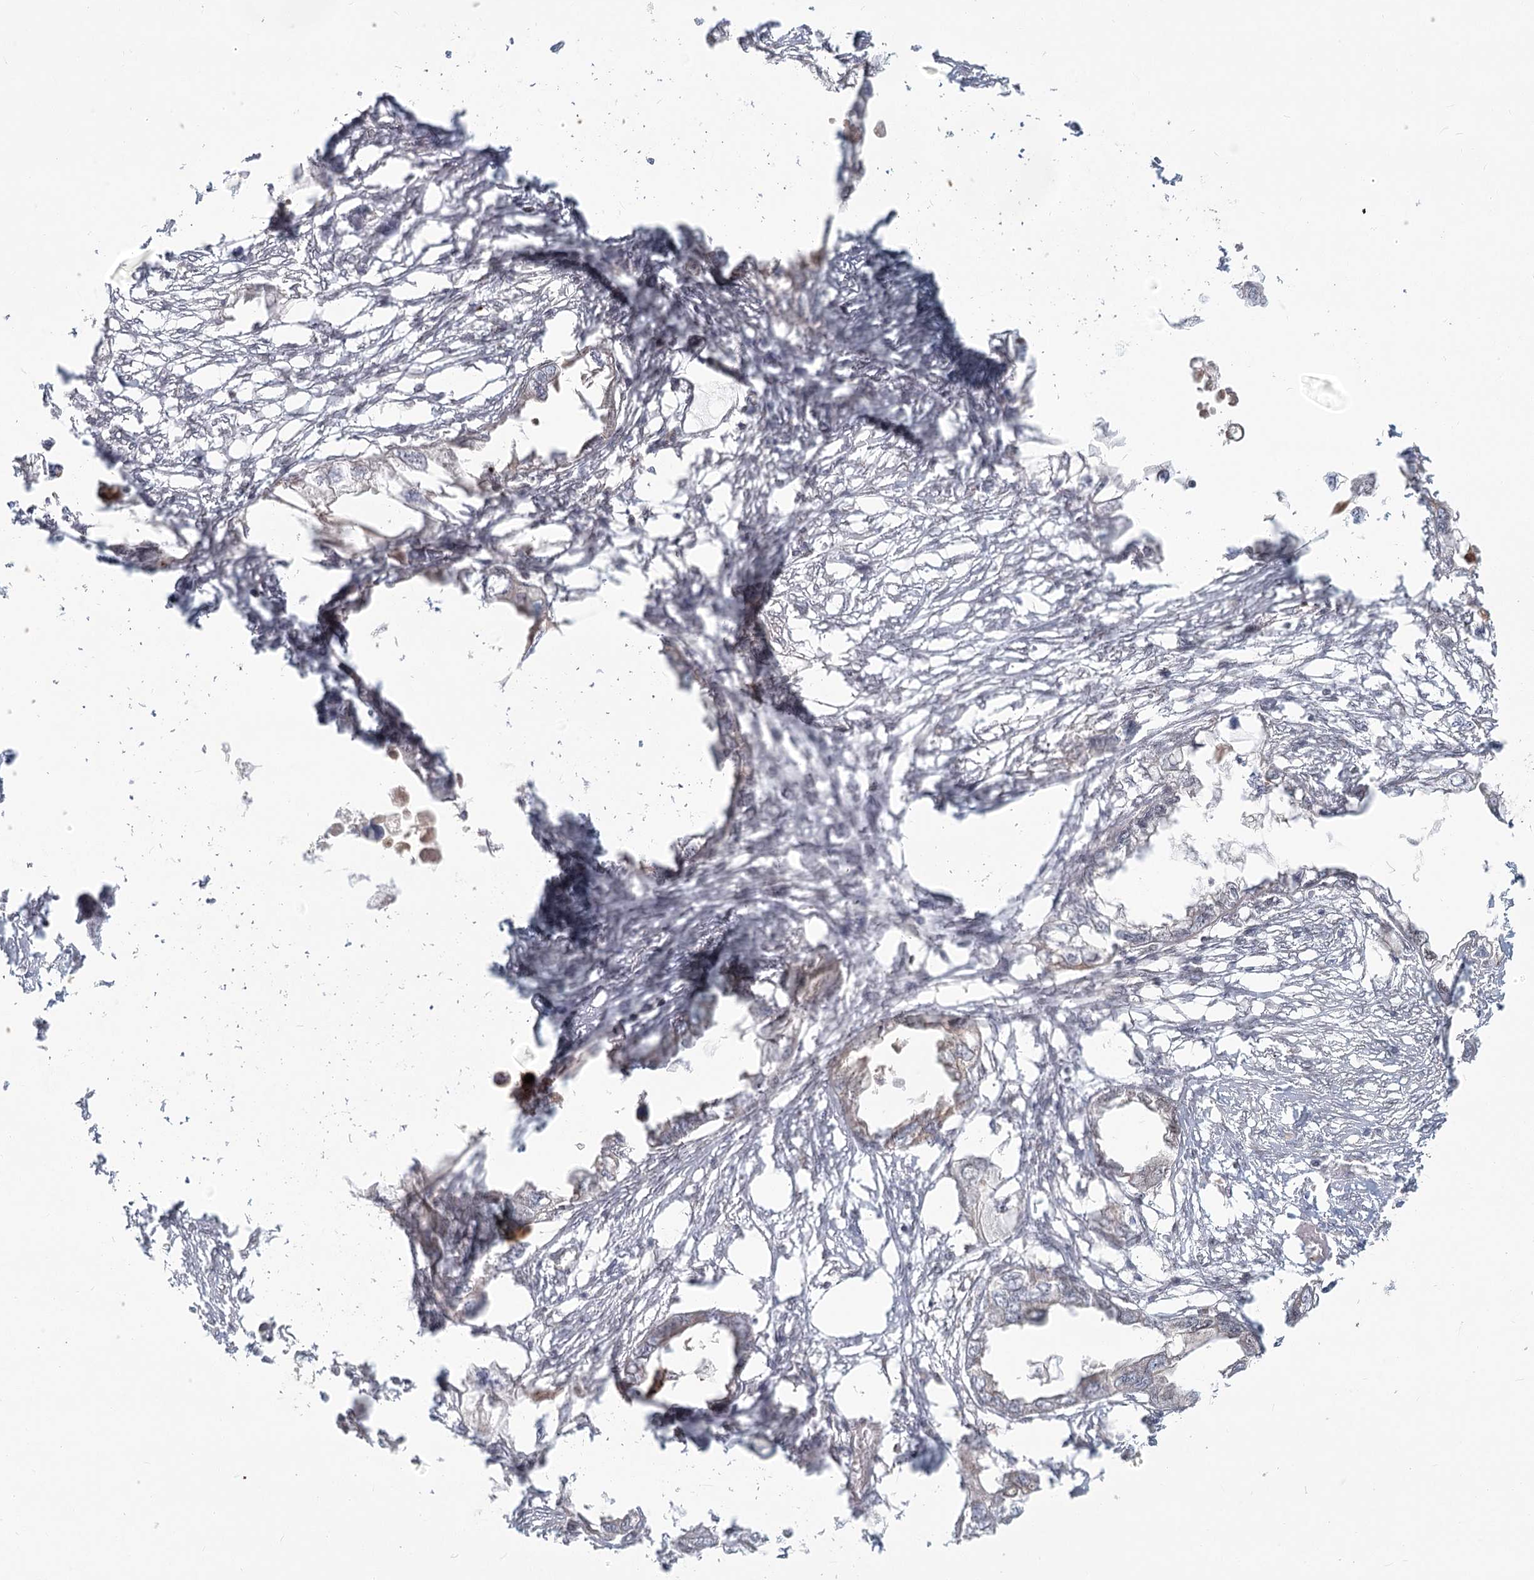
{"staining": {"intensity": "negative", "quantity": "none", "location": "none"}, "tissue": "endometrial cancer", "cell_type": "Tumor cells", "image_type": "cancer", "snomed": [{"axis": "morphology", "description": "Adenocarcinoma, NOS"}, {"axis": "morphology", "description": "Adenocarcinoma, metastatic, NOS"}, {"axis": "topography", "description": "Adipose tissue"}, {"axis": "topography", "description": "Endometrium"}], "caption": "This image is of endometrial adenocarcinoma stained with IHC to label a protein in brown with the nuclei are counter-stained blue. There is no expression in tumor cells. Nuclei are stained in blue.", "gene": "R3HCC1L", "patient": {"sex": "female", "age": 67}}